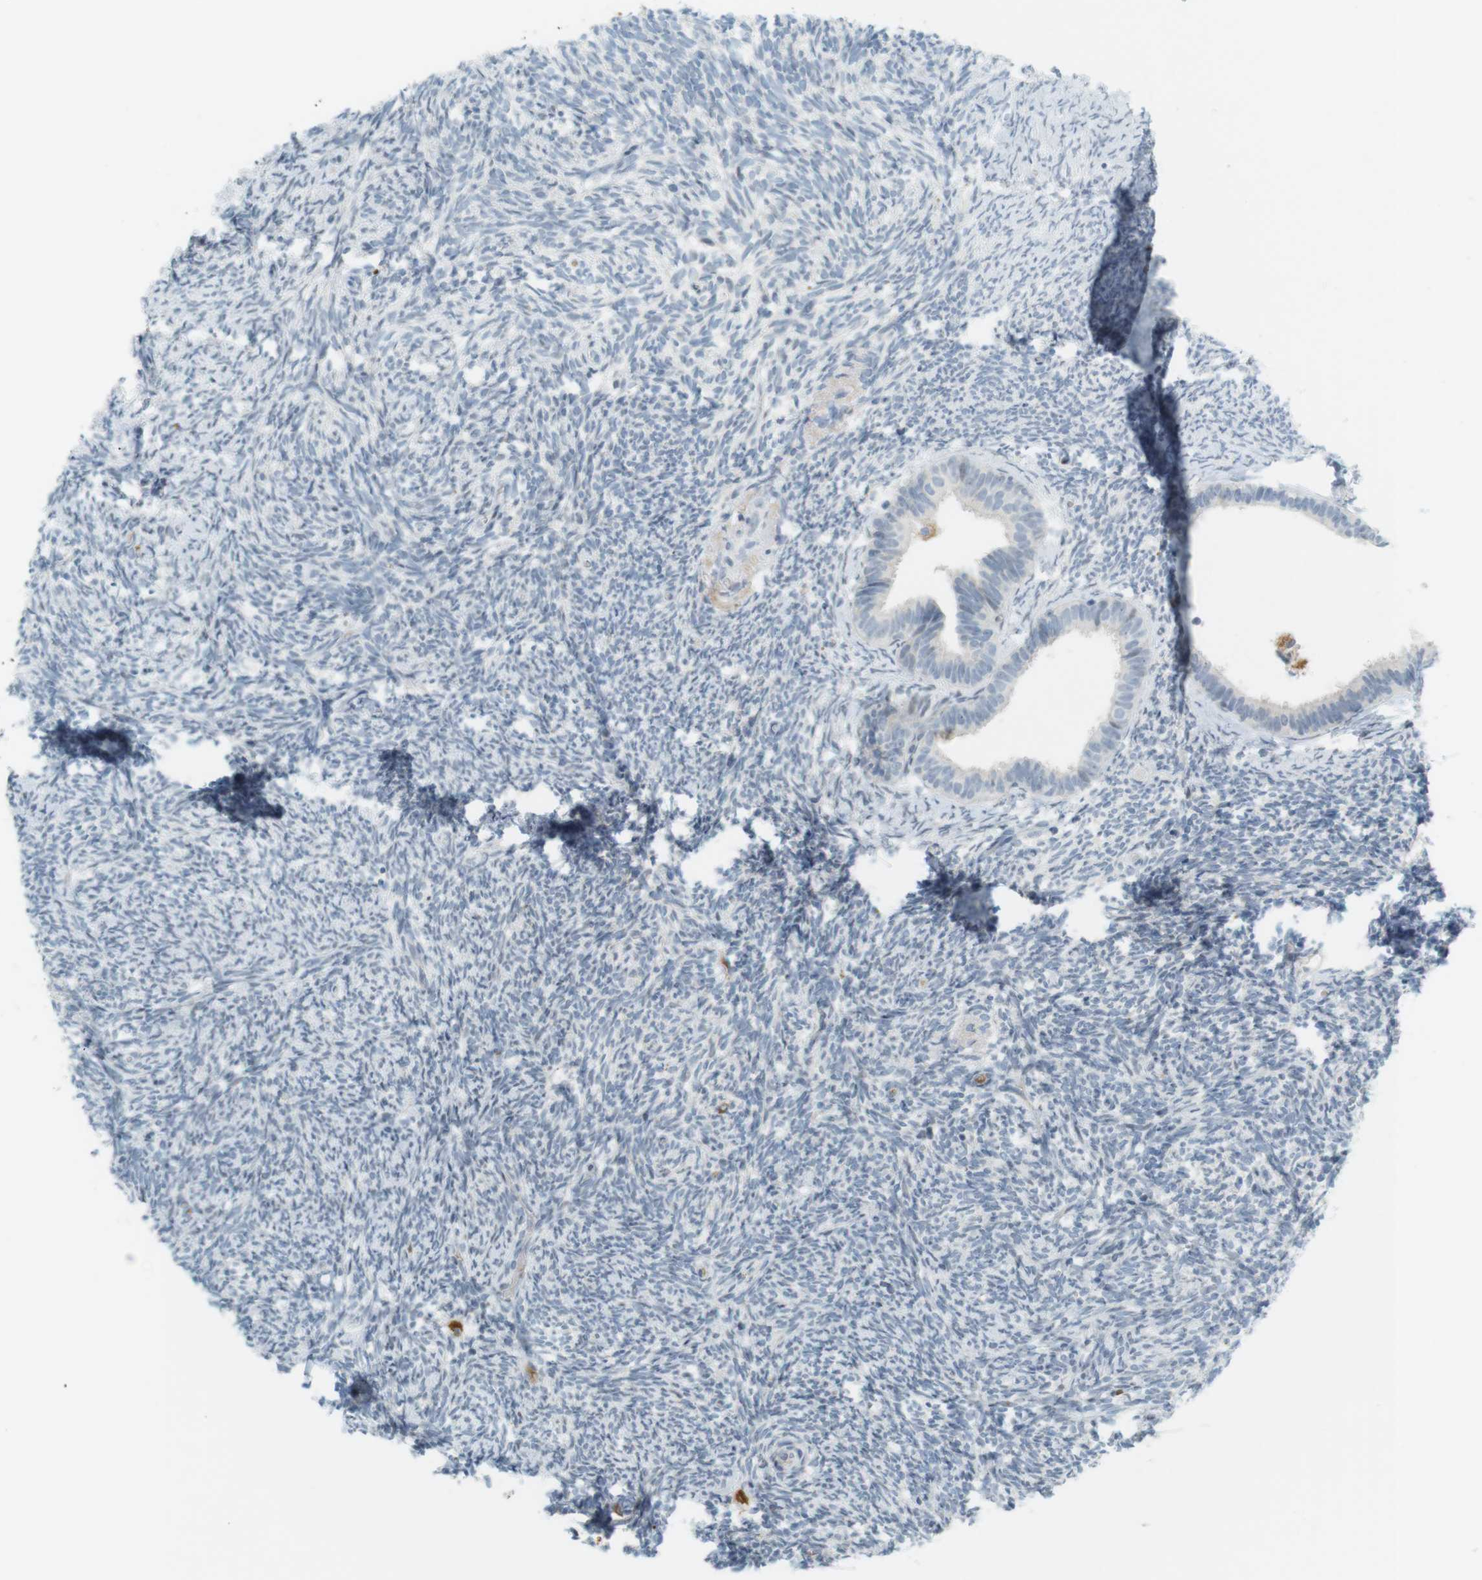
{"staining": {"intensity": "weak", "quantity": "<25%", "location": "nuclear"}, "tissue": "ovary", "cell_type": "Ovarian stroma cells", "image_type": "normal", "snomed": [{"axis": "morphology", "description": "Normal tissue, NOS"}, {"axis": "topography", "description": "Ovary"}], "caption": "Immunohistochemical staining of normal human ovary shows no significant positivity in ovarian stroma cells.", "gene": "DMC1", "patient": {"sex": "female", "age": 60}}